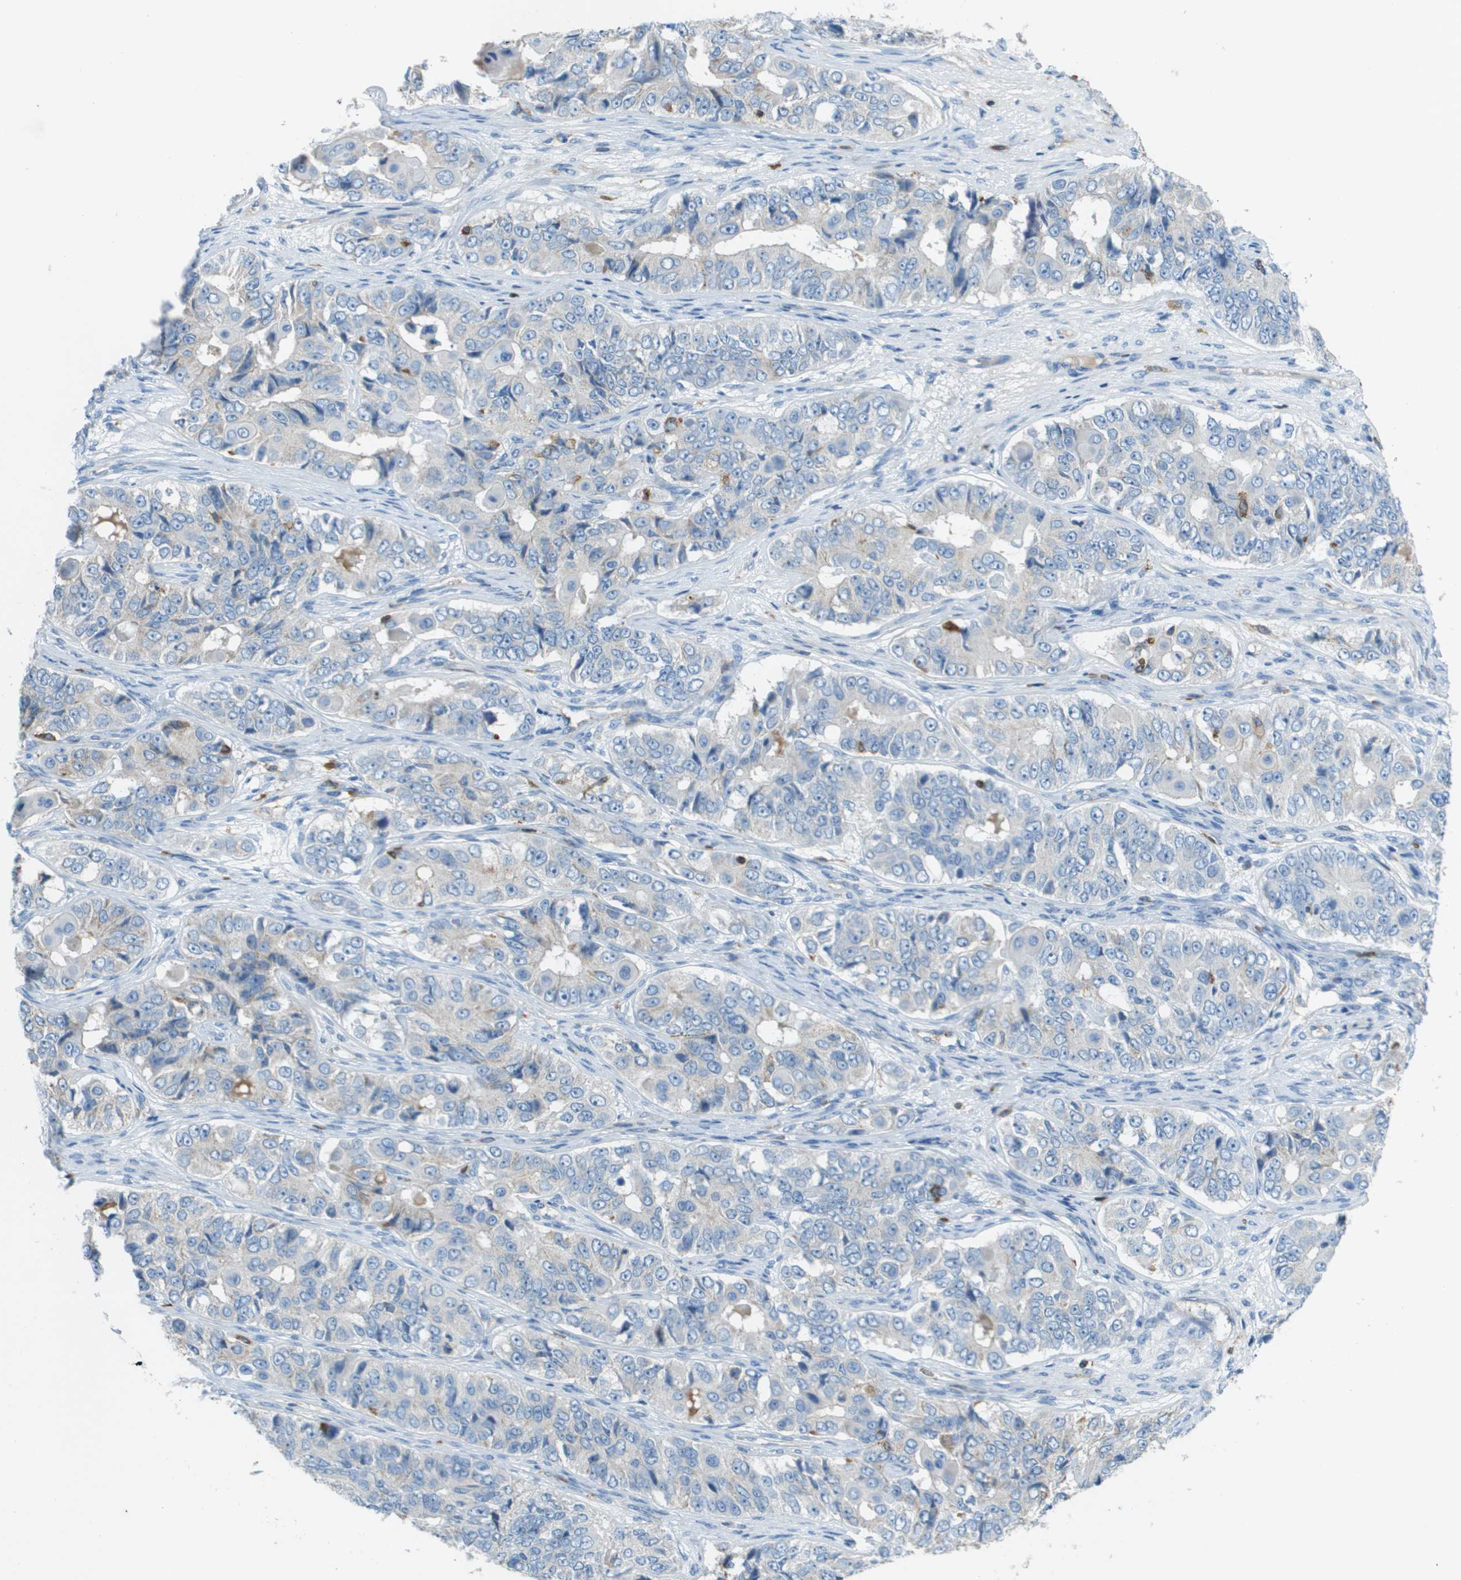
{"staining": {"intensity": "negative", "quantity": "none", "location": "none"}, "tissue": "ovarian cancer", "cell_type": "Tumor cells", "image_type": "cancer", "snomed": [{"axis": "morphology", "description": "Carcinoma, endometroid"}, {"axis": "topography", "description": "Ovary"}], "caption": "A high-resolution image shows IHC staining of ovarian cancer (endometroid carcinoma), which exhibits no significant positivity in tumor cells.", "gene": "APBB1IP", "patient": {"sex": "female", "age": 51}}